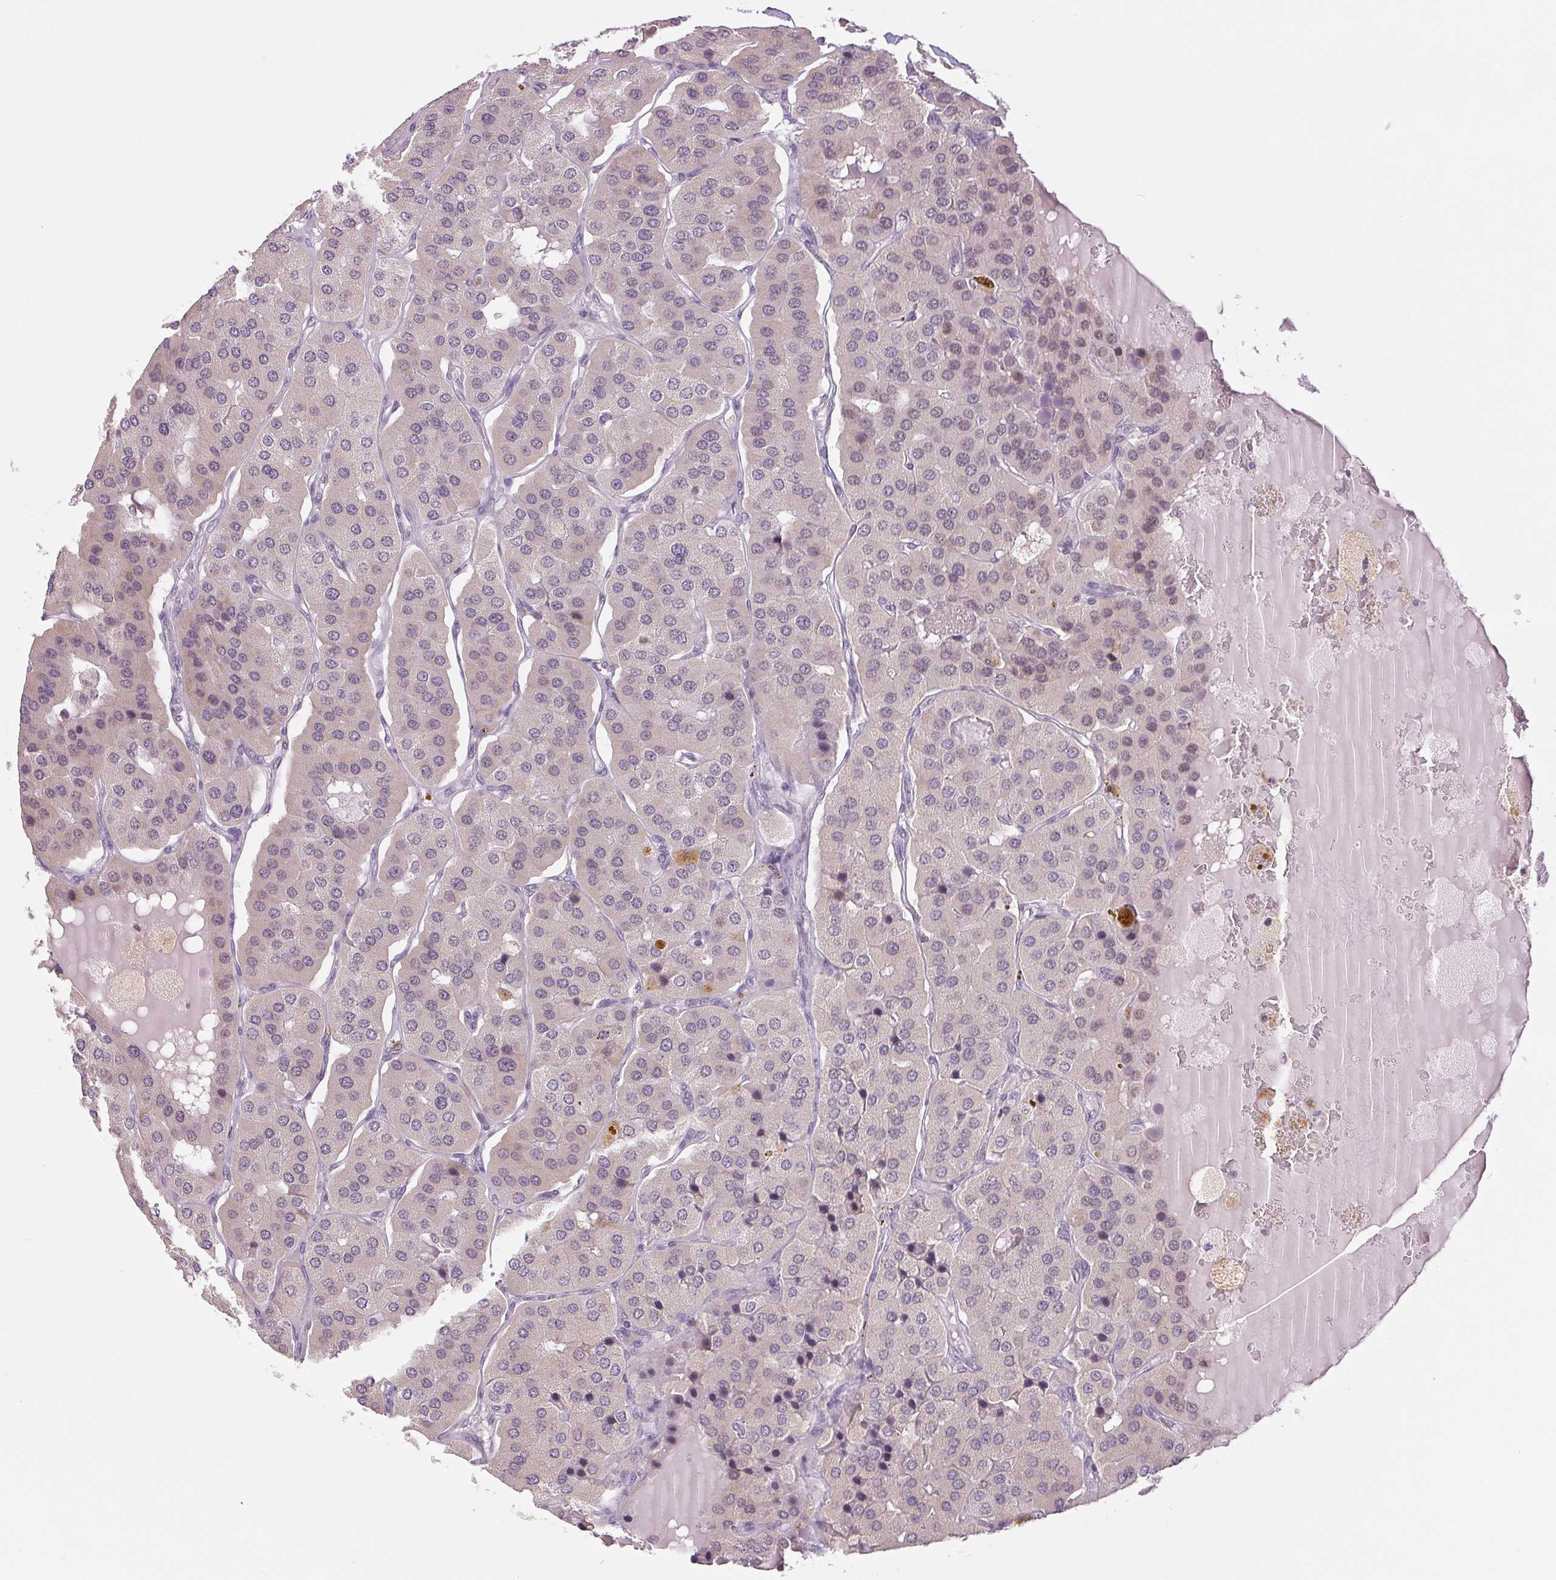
{"staining": {"intensity": "negative", "quantity": "none", "location": "none"}, "tissue": "parathyroid gland", "cell_type": "Glandular cells", "image_type": "normal", "snomed": [{"axis": "morphology", "description": "Normal tissue, NOS"}, {"axis": "morphology", "description": "Adenoma, NOS"}, {"axis": "topography", "description": "Parathyroid gland"}], "caption": "There is no significant positivity in glandular cells of parathyroid gland. The staining is performed using DAB brown chromogen with nuclei counter-stained in using hematoxylin.", "gene": "SMIM6", "patient": {"sex": "female", "age": 86}}